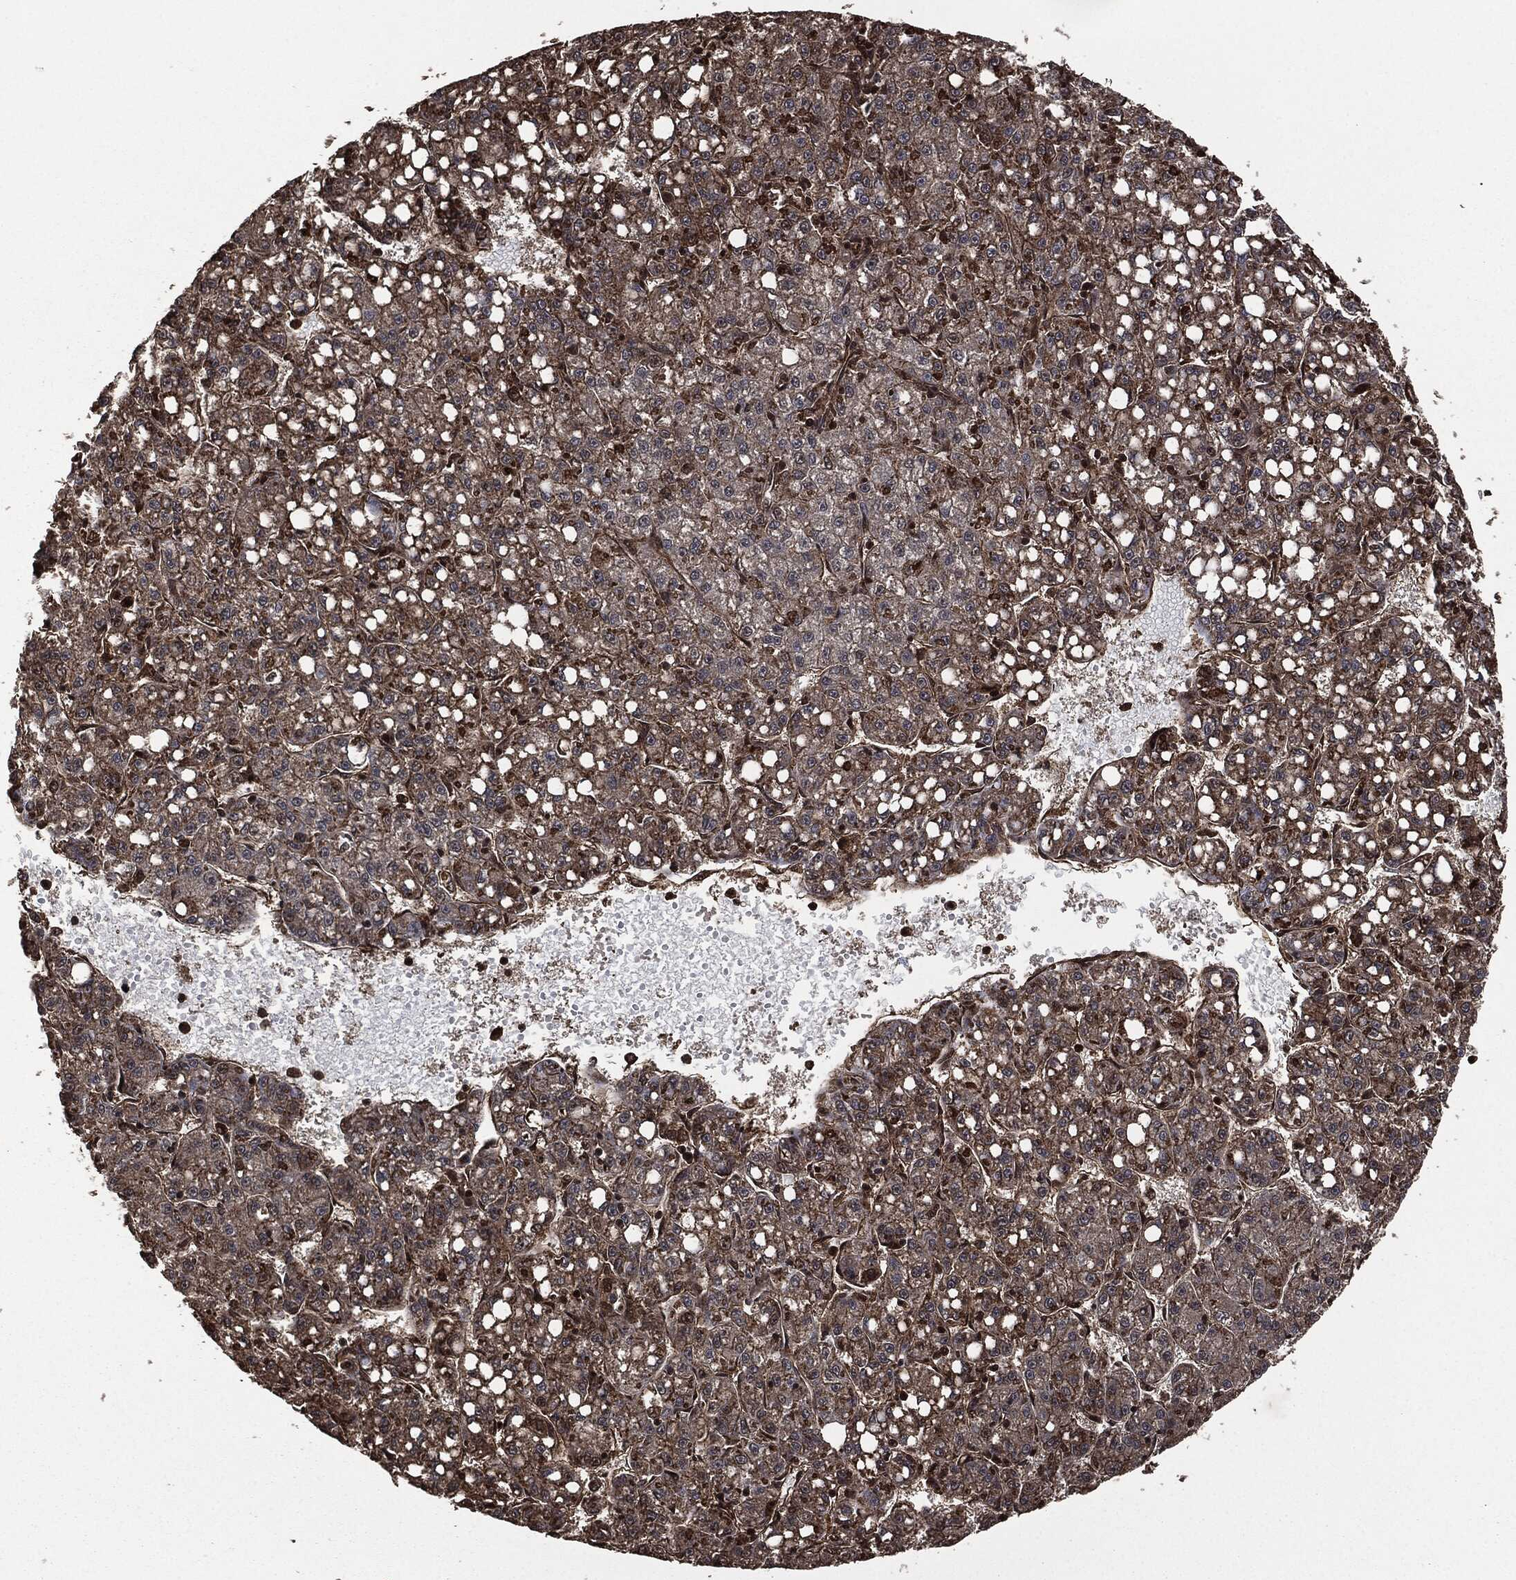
{"staining": {"intensity": "moderate", "quantity": ">75%", "location": "cytoplasmic/membranous"}, "tissue": "liver cancer", "cell_type": "Tumor cells", "image_type": "cancer", "snomed": [{"axis": "morphology", "description": "Carcinoma, Hepatocellular, NOS"}, {"axis": "topography", "description": "Liver"}], "caption": "Human liver cancer (hepatocellular carcinoma) stained for a protein (brown) reveals moderate cytoplasmic/membranous positive positivity in approximately >75% of tumor cells.", "gene": "HRAS", "patient": {"sex": "female", "age": 65}}